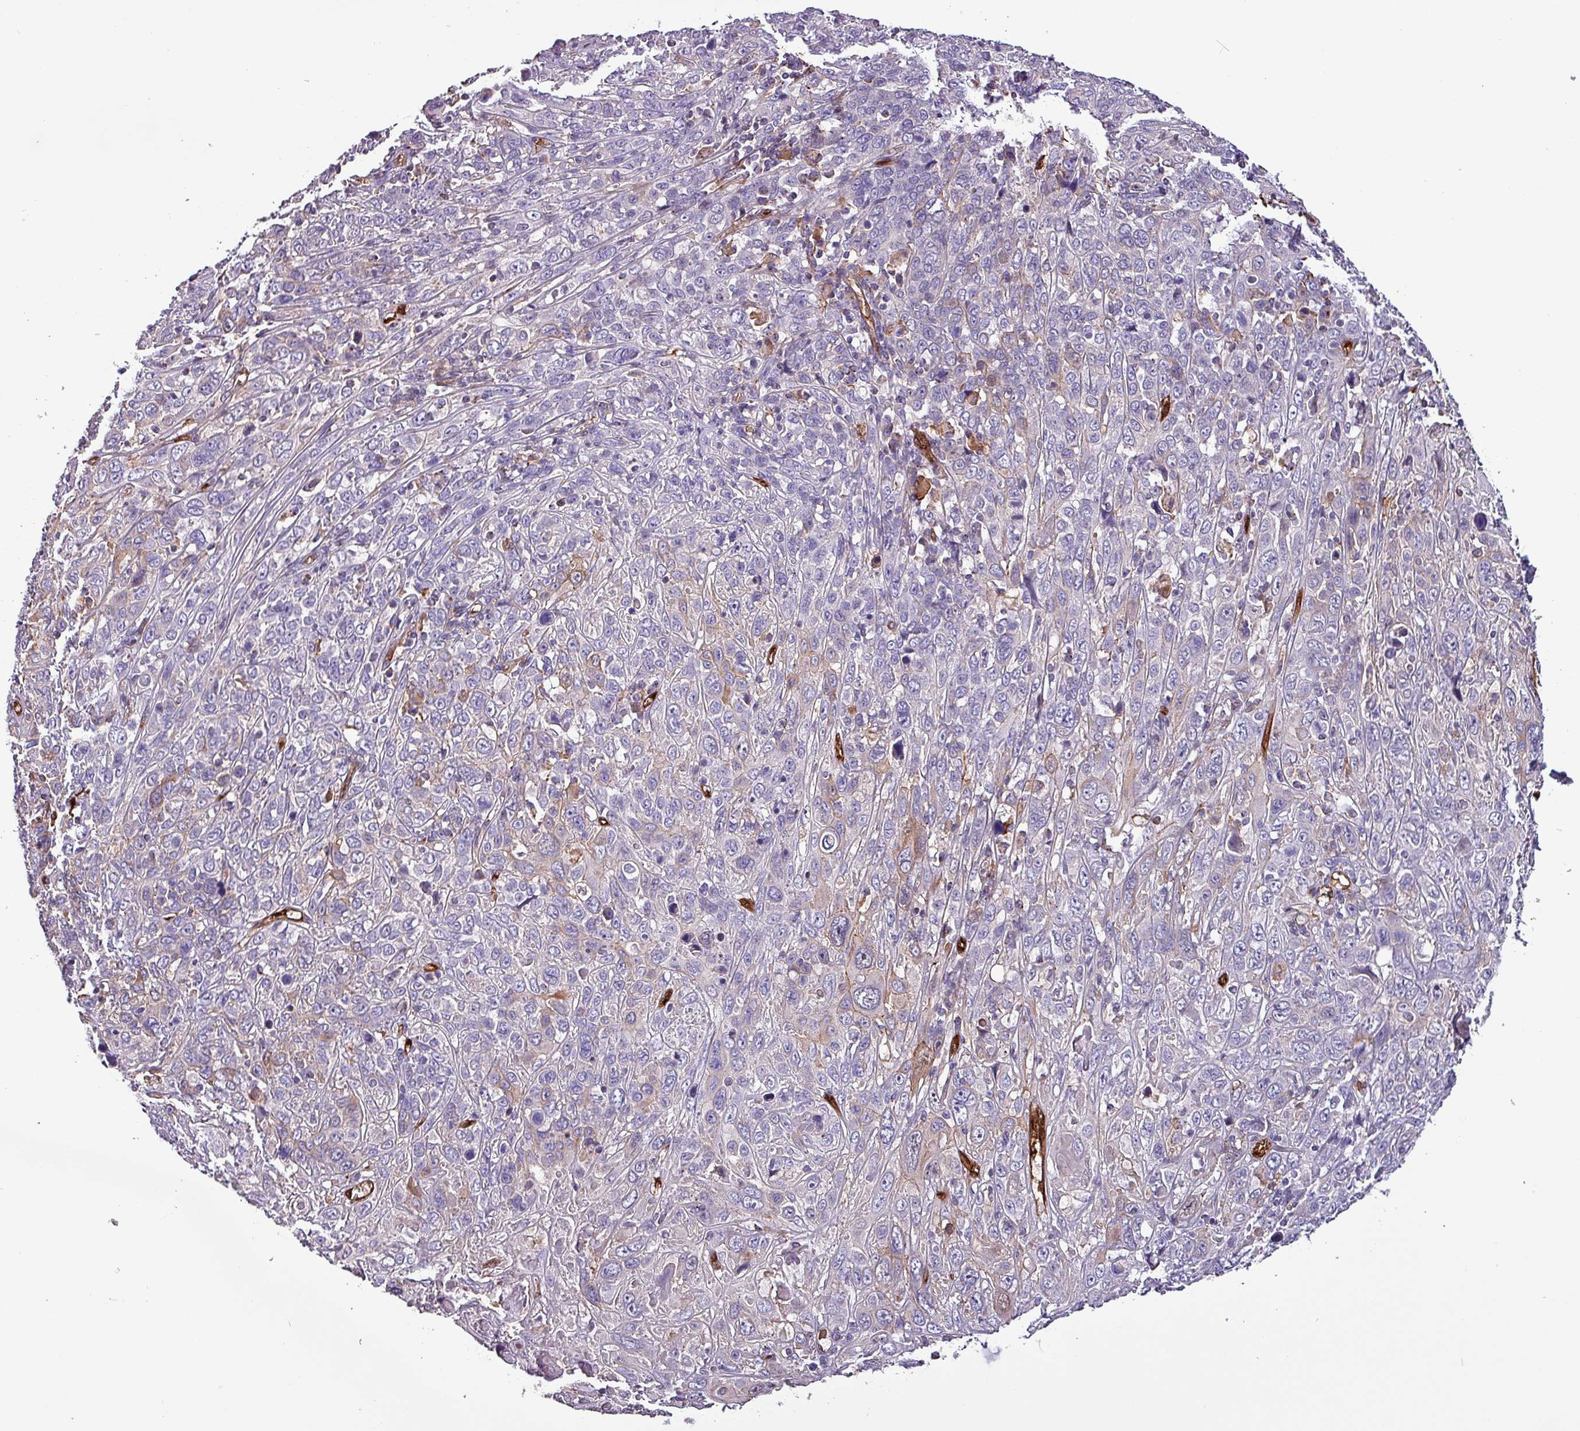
{"staining": {"intensity": "negative", "quantity": "none", "location": "none"}, "tissue": "cervical cancer", "cell_type": "Tumor cells", "image_type": "cancer", "snomed": [{"axis": "morphology", "description": "Squamous cell carcinoma, NOS"}, {"axis": "topography", "description": "Cervix"}], "caption": "Image shows no significant protein staining in tumor cells of cervical cancer.", "gene": "SCIN", "patient": {"sex": "female", "age": 46}}